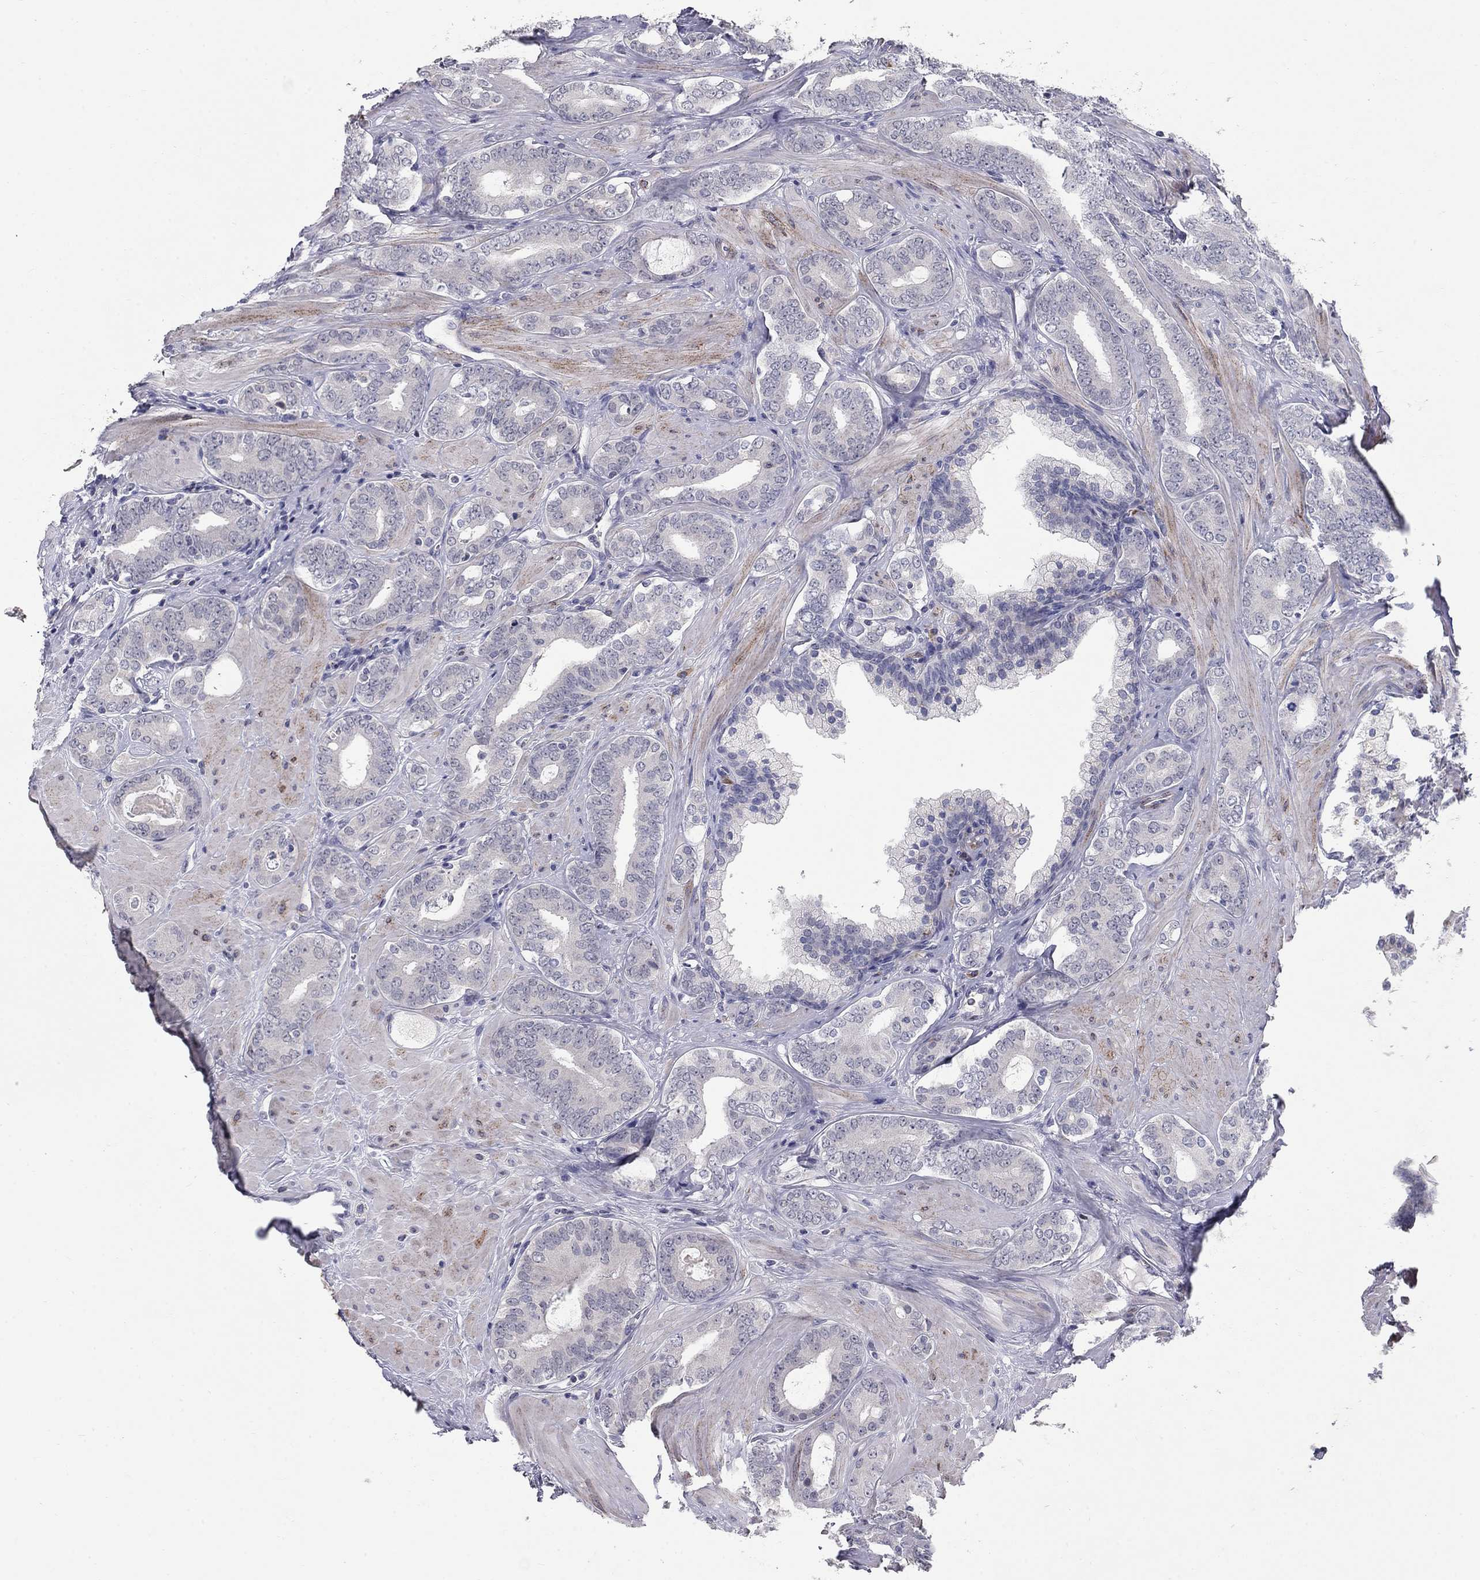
{"staining": {"intensity": "negative", "quantity": "none", "location": "none"}, "tissue": "prostate cancer", "cell_type": "Tumor cells", "image_type": "cancer", "snomed": [{"axis": "morphology", "description": "Adenocarcinoma, NOS"}, {"axis": "topography", "description": "Prostate"}], "caption": "A photomicrograph of human prostate cancer is negative for staining in tumor cells.", "gene": "NTRK2", "patient": {"sex": "male", "age": 55}}